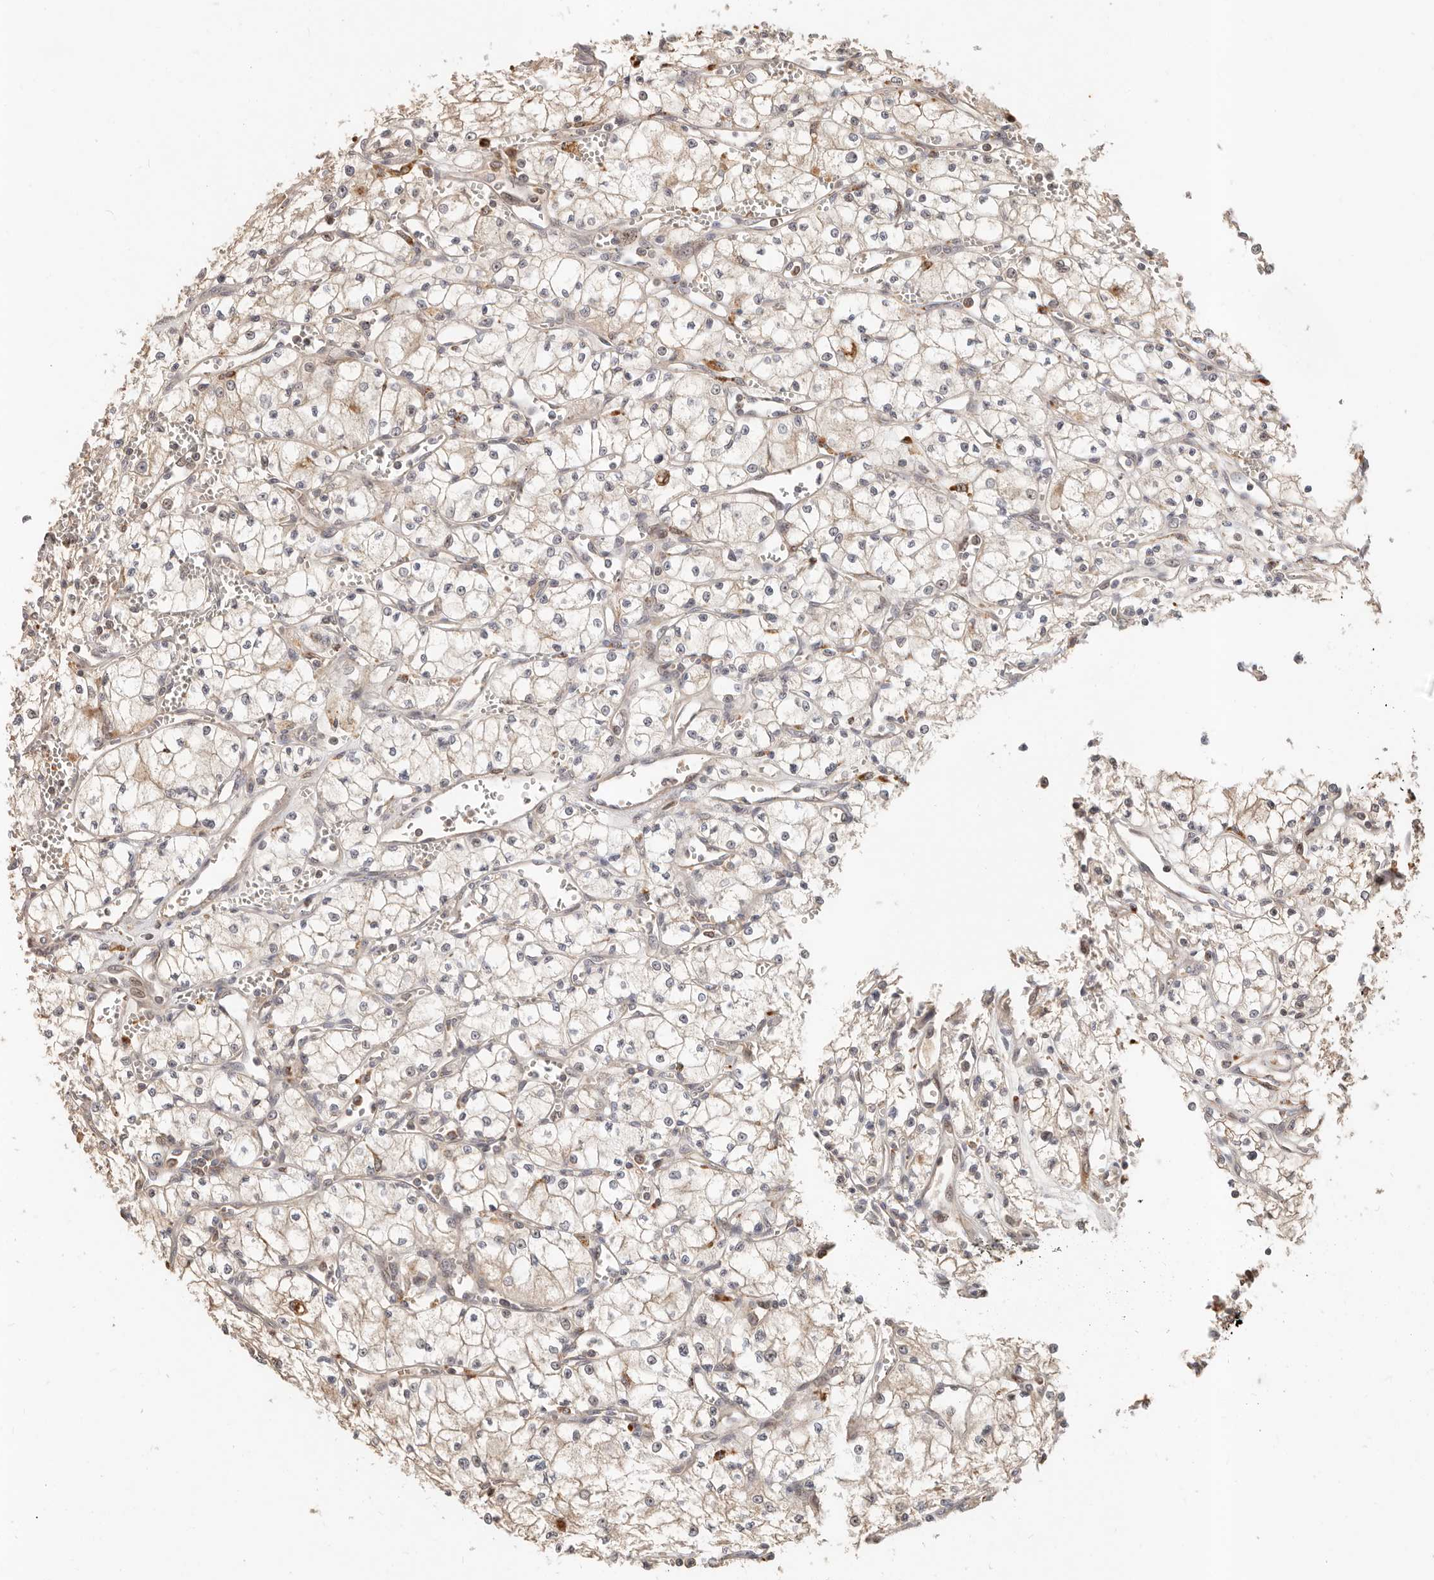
{"staining": {"intensity": "weak", "quantity": ">75%", "location": "cytoplasmic/membranous"}, "tissue": "renal cancer", "cell_type": "Tumor cells", "image_type": "cancer", "snomed": [{"axis": "morphology", "description": "Adenocarcinoma, NOS"}, {"axis": "topography", "description": "Kidney"}], "caption": "Protein expression analysis of adenocarcinoma (renal) shows weak cytoplasmic/membranous expression in approximately >75% of tumor cells.", "gene": "ZRANB1", "patient": {"sex": "male", "age": 59}}